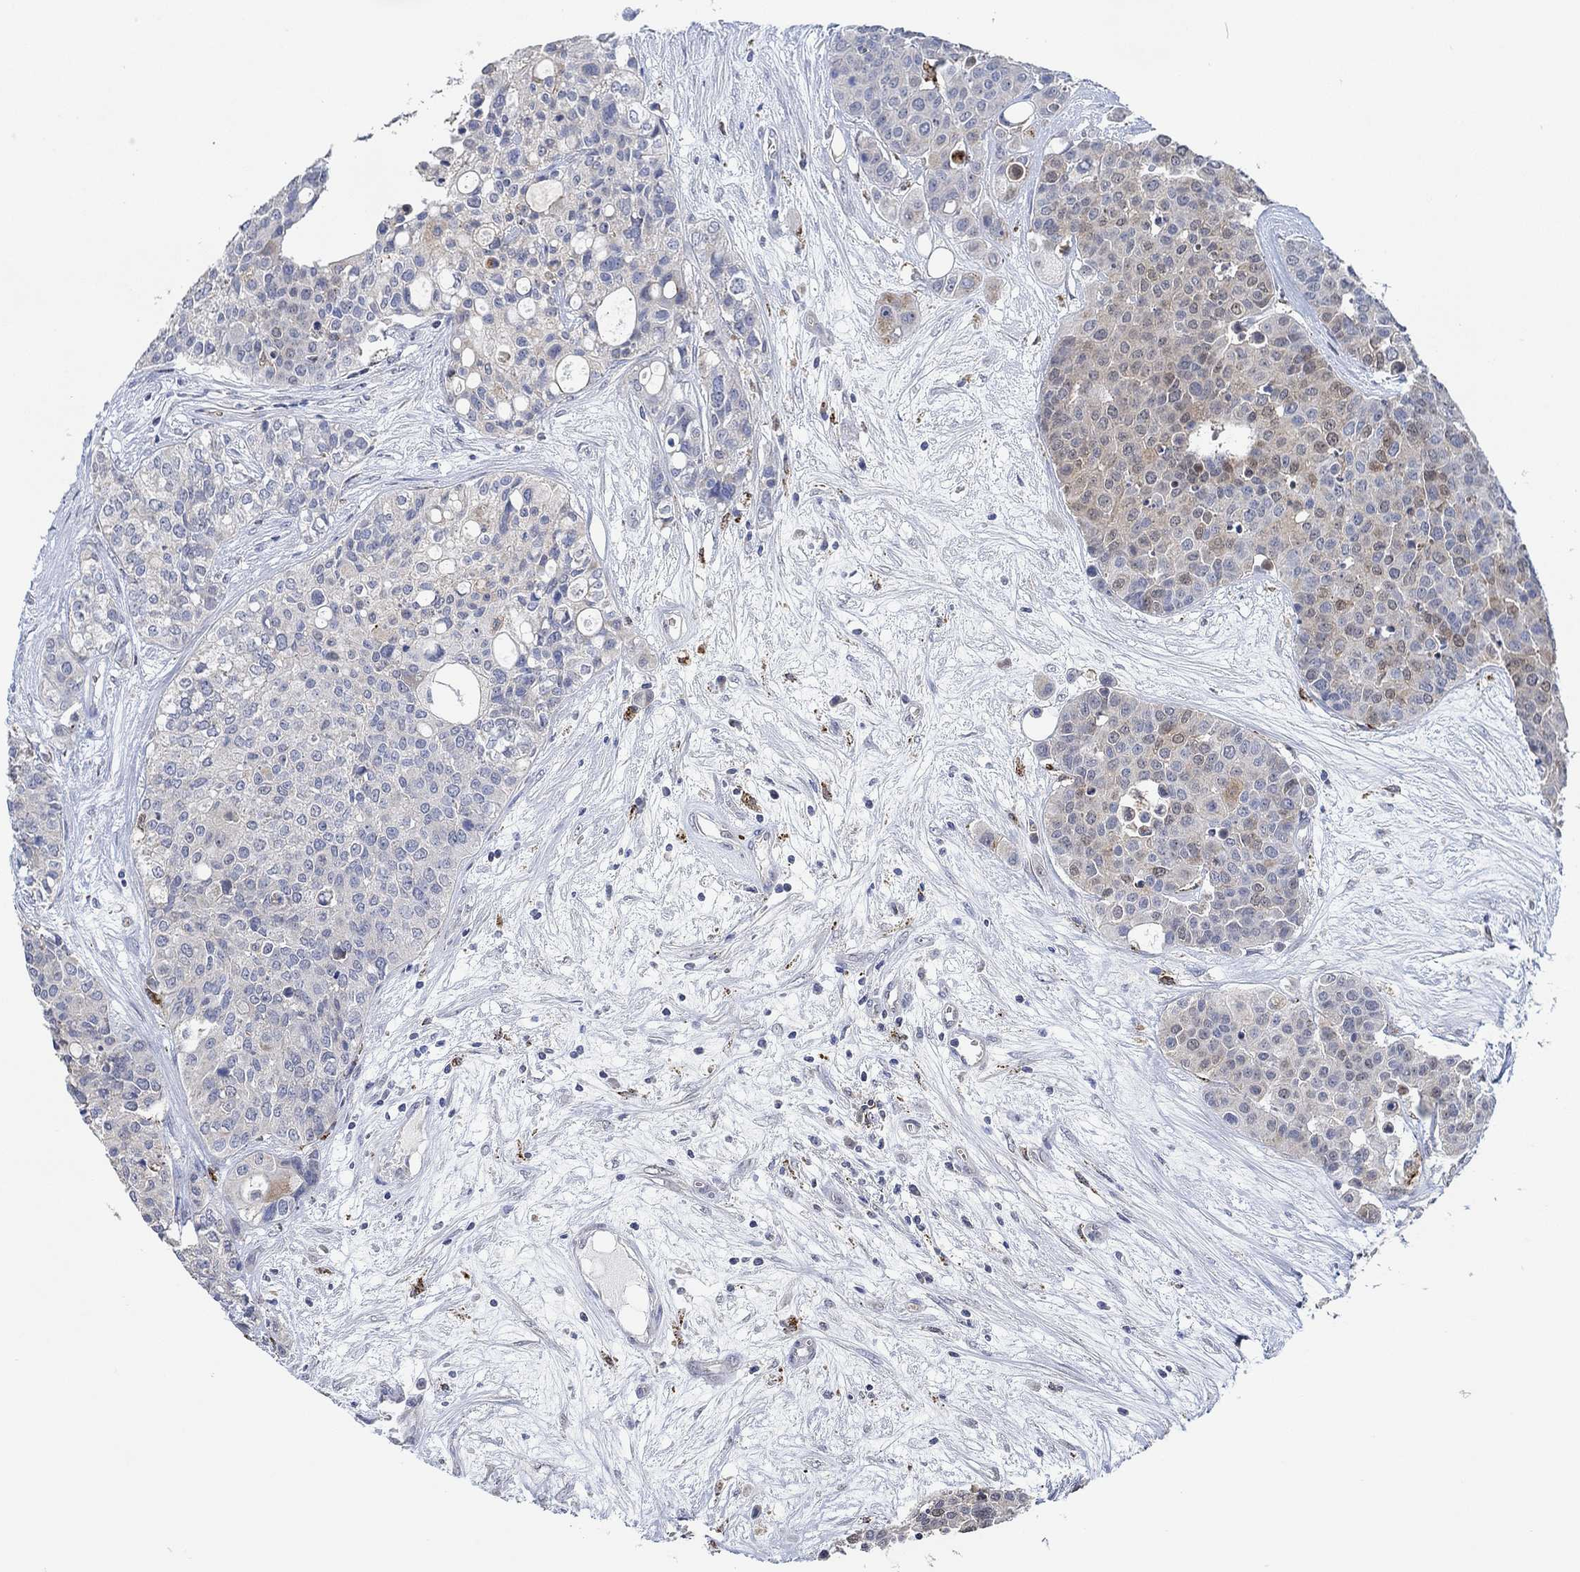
{"staining": {"intensity": "weak", "quantity": "<25%", "location": "cytoplasmic/membranous"}, "tissue": "carcinoid", "cell_type": "Tumor cells", "image_type": "cancer", "snomed": [{"axis": "morphology", "description": "Carcinoid, malignant, NOS"}, {"axis": "topography", "description": "Colon"}], "caption": "Immunohistochemistry (IHC) micrograph of neoplastic tissue: human carcinoid stained with DAB (3,3'-diaminobenzidine) displays no significant protein staining in tumor cells.", "gene": "MPP1", "patient": {"sex": "male", "age": 81}}